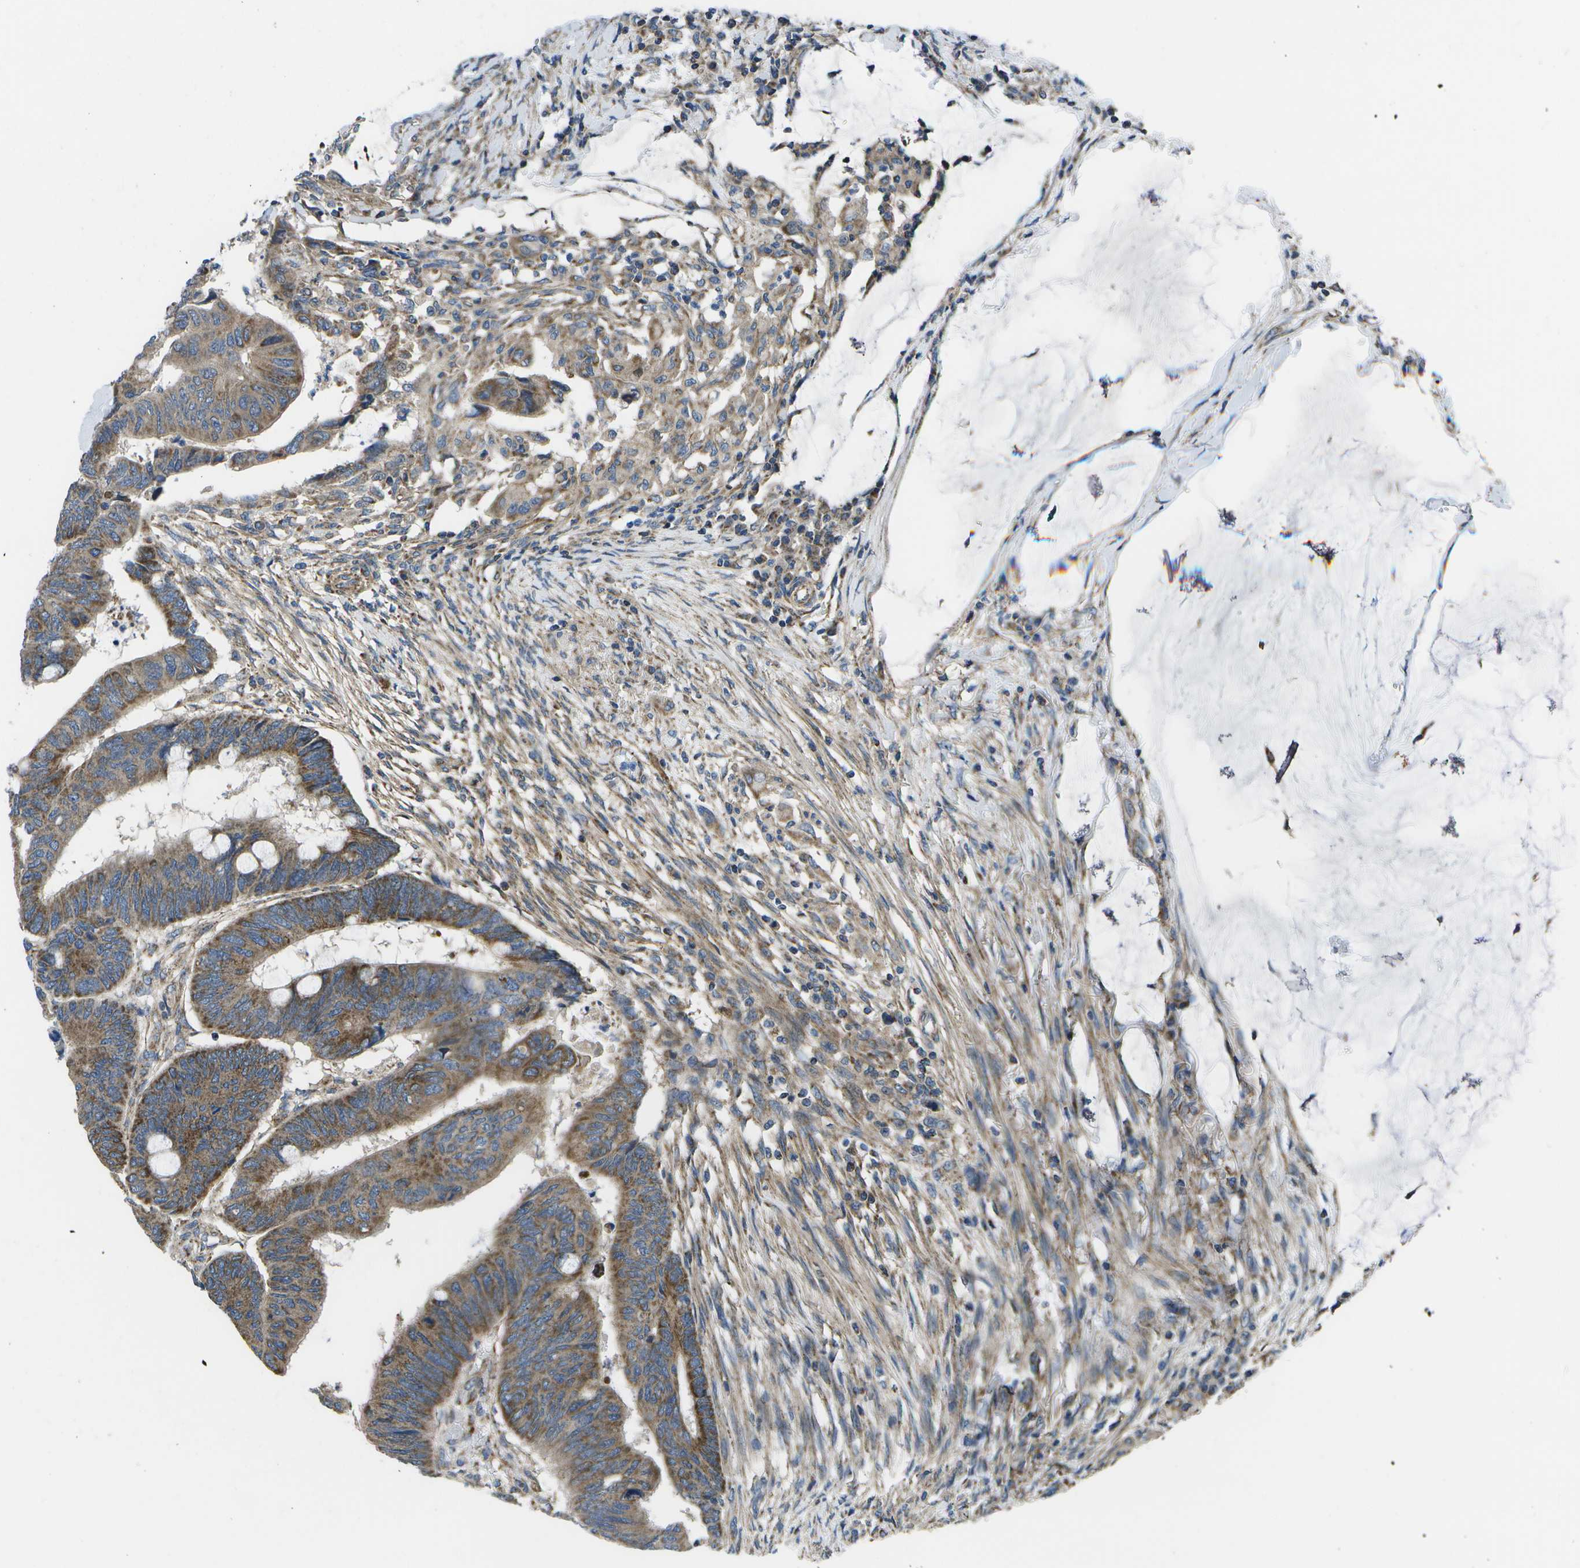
{"staining": {"intensity": "moderate", "quantity": ">75%", "location": "cytoplasmic/membranous"}, "tissue": "colorectal cancer", "cell_type": "Tumor cells", "image_type": "cancer", "snomed": [{"axis": "morphology", "description": "Normal tissue, NOS"}, {"axis": "morphology", "description": "Adenocarcinoma, NOS"}, {"axis": "topography", "description": "Rectum"}], "caption": "Immunohistochemical staining of colorectal cancer (adenocarcinoma) displays moderate cytoplasmic/membranous protein positivity in approximately >75% of tumor cells.", "gene": "MVK", "patient": {"sex": "male", "age": 92}}